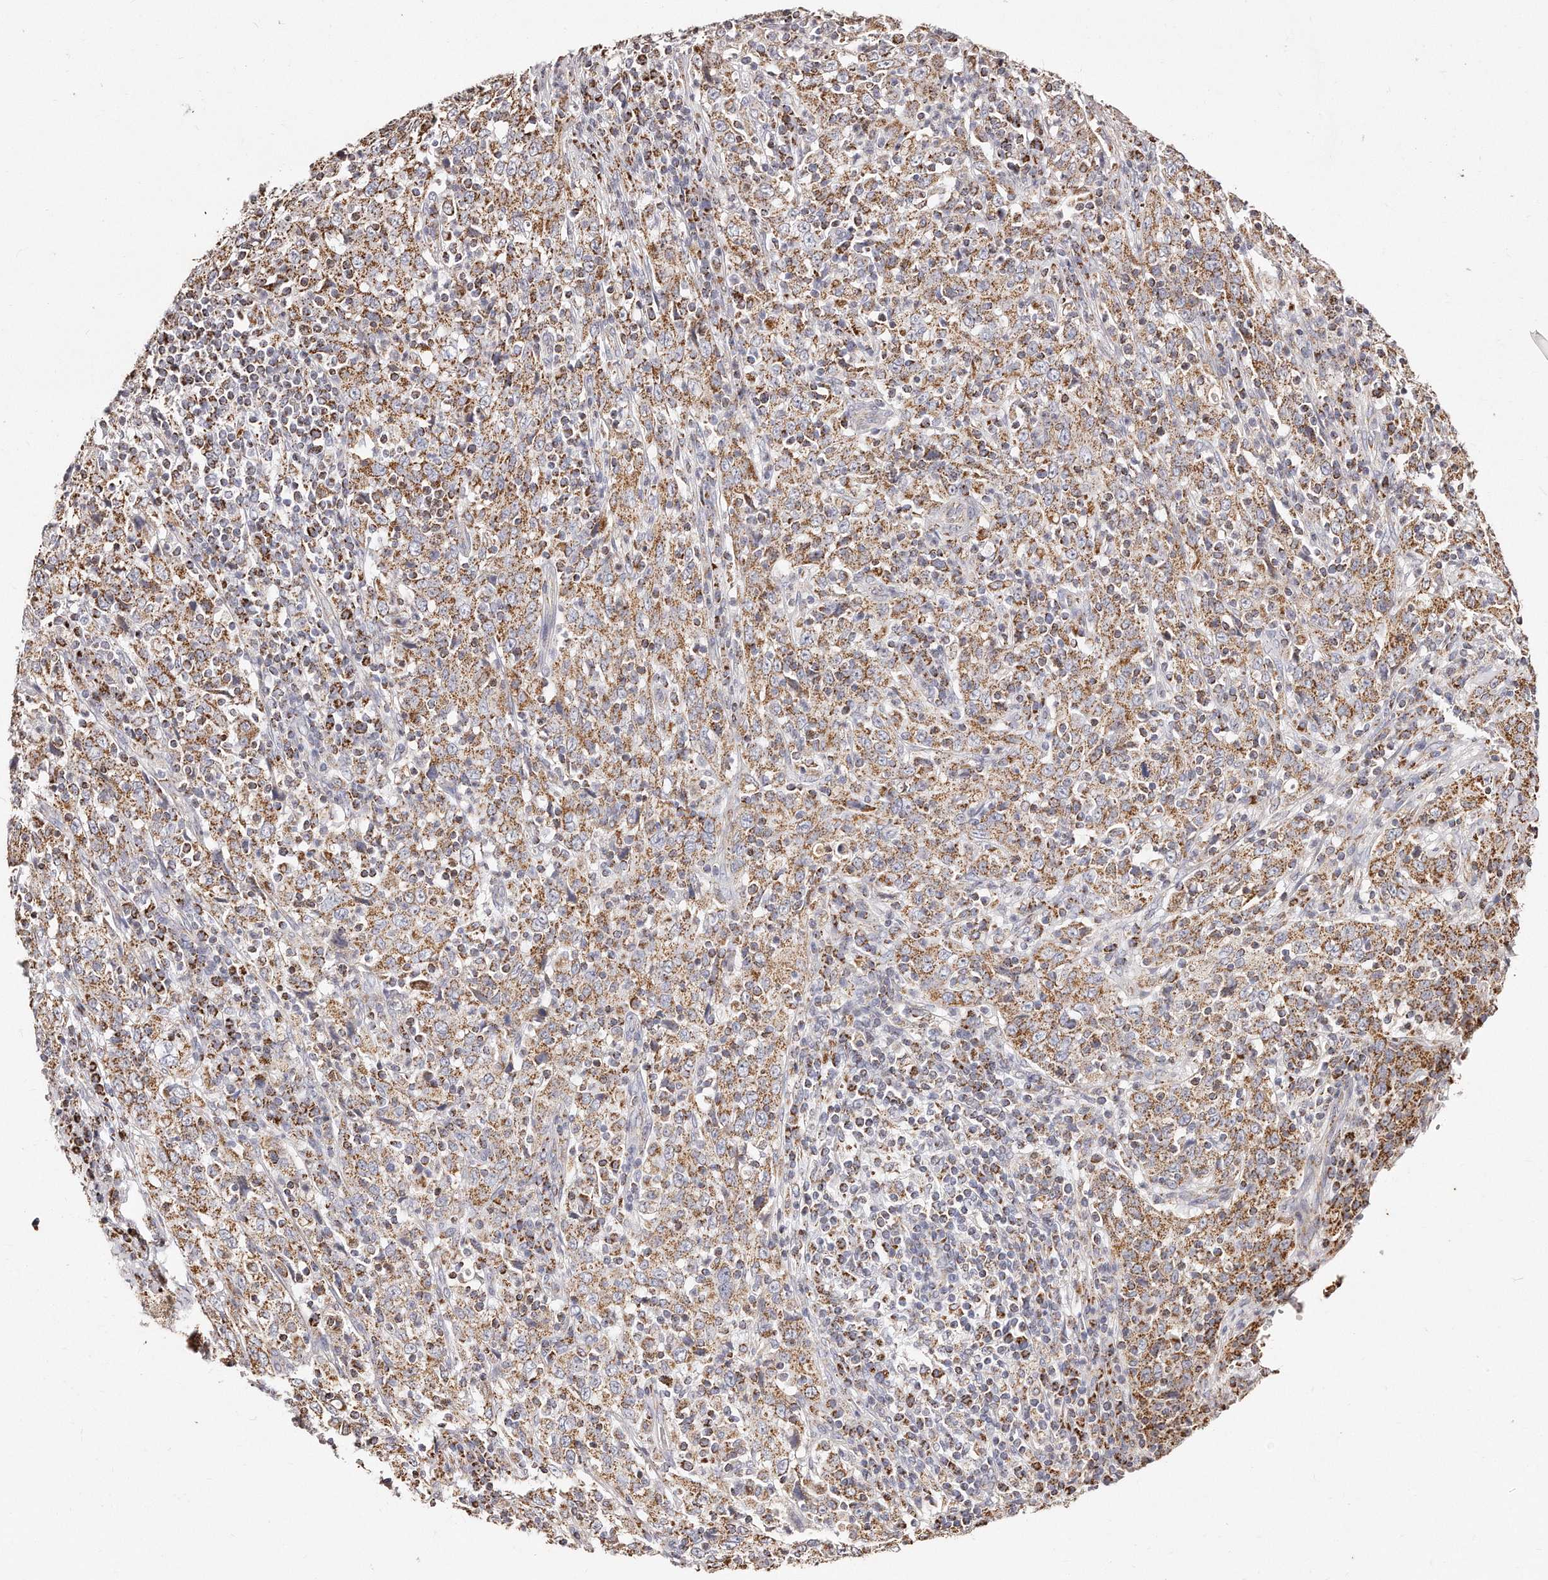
{"staining": {"intensity": "moderate", "quantity": ">75%", "location": "cytoplasmic/membranous"}, "tissue": "cervical cancer", "cell_type": "Tumor cells", "image_type": "cancer", "snomed": [{"axis": "morphology", "description": "Squamous cell carcinoma, NOS"}, {"axis": "topography", "description": "Cervix"}], "caption": "Moderate cytoplasmic/membranous positivity is seen in about >75% of tumor cells in squamous cell carcinoma (cervical).", "gene": "RTKN", "patient": {"sex": "female", "age": 46}}